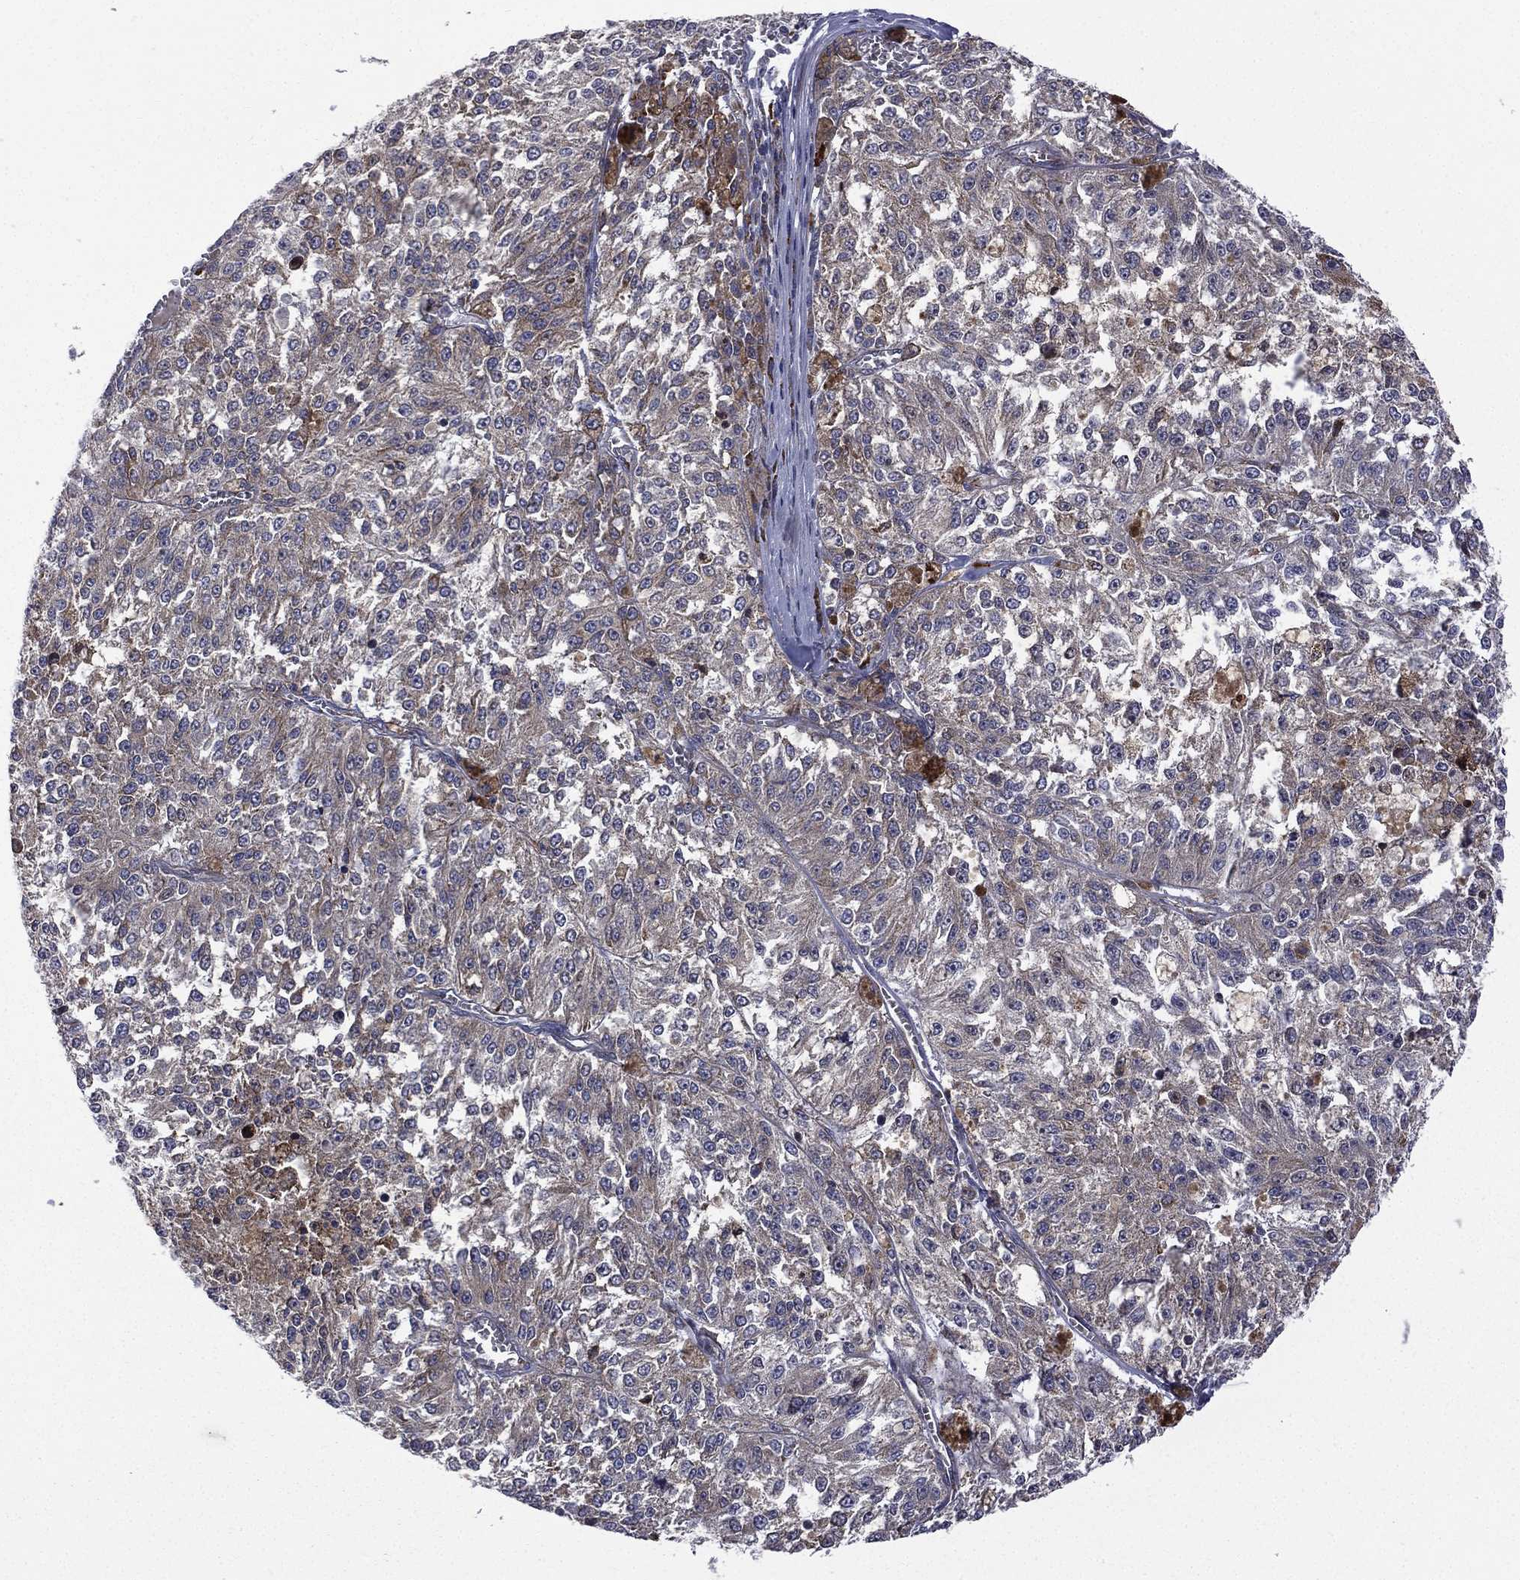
{"staining": {"intensity": "moderate", "quantity": "<25%", "location": "cytoplasmic/membranous"}, "tissue": "melanoma", "cell_type": "Tumor cells", "image_type": "cancer", "snomed": [{"axis": "morphology", "description": "Malignant melanoma, Metastatic site"}, {"axis": "topography", "description": "Lymph node"}], "caption": "High-power microscopy captured an IHC photomicrograph of malignant melanoma (metastatic site), revealing moderate cytoplasmic/membranous expression in about <25% of tumor cells.", "gene": "C20orf96", "patient": {"sex": "female", "age": 64}}